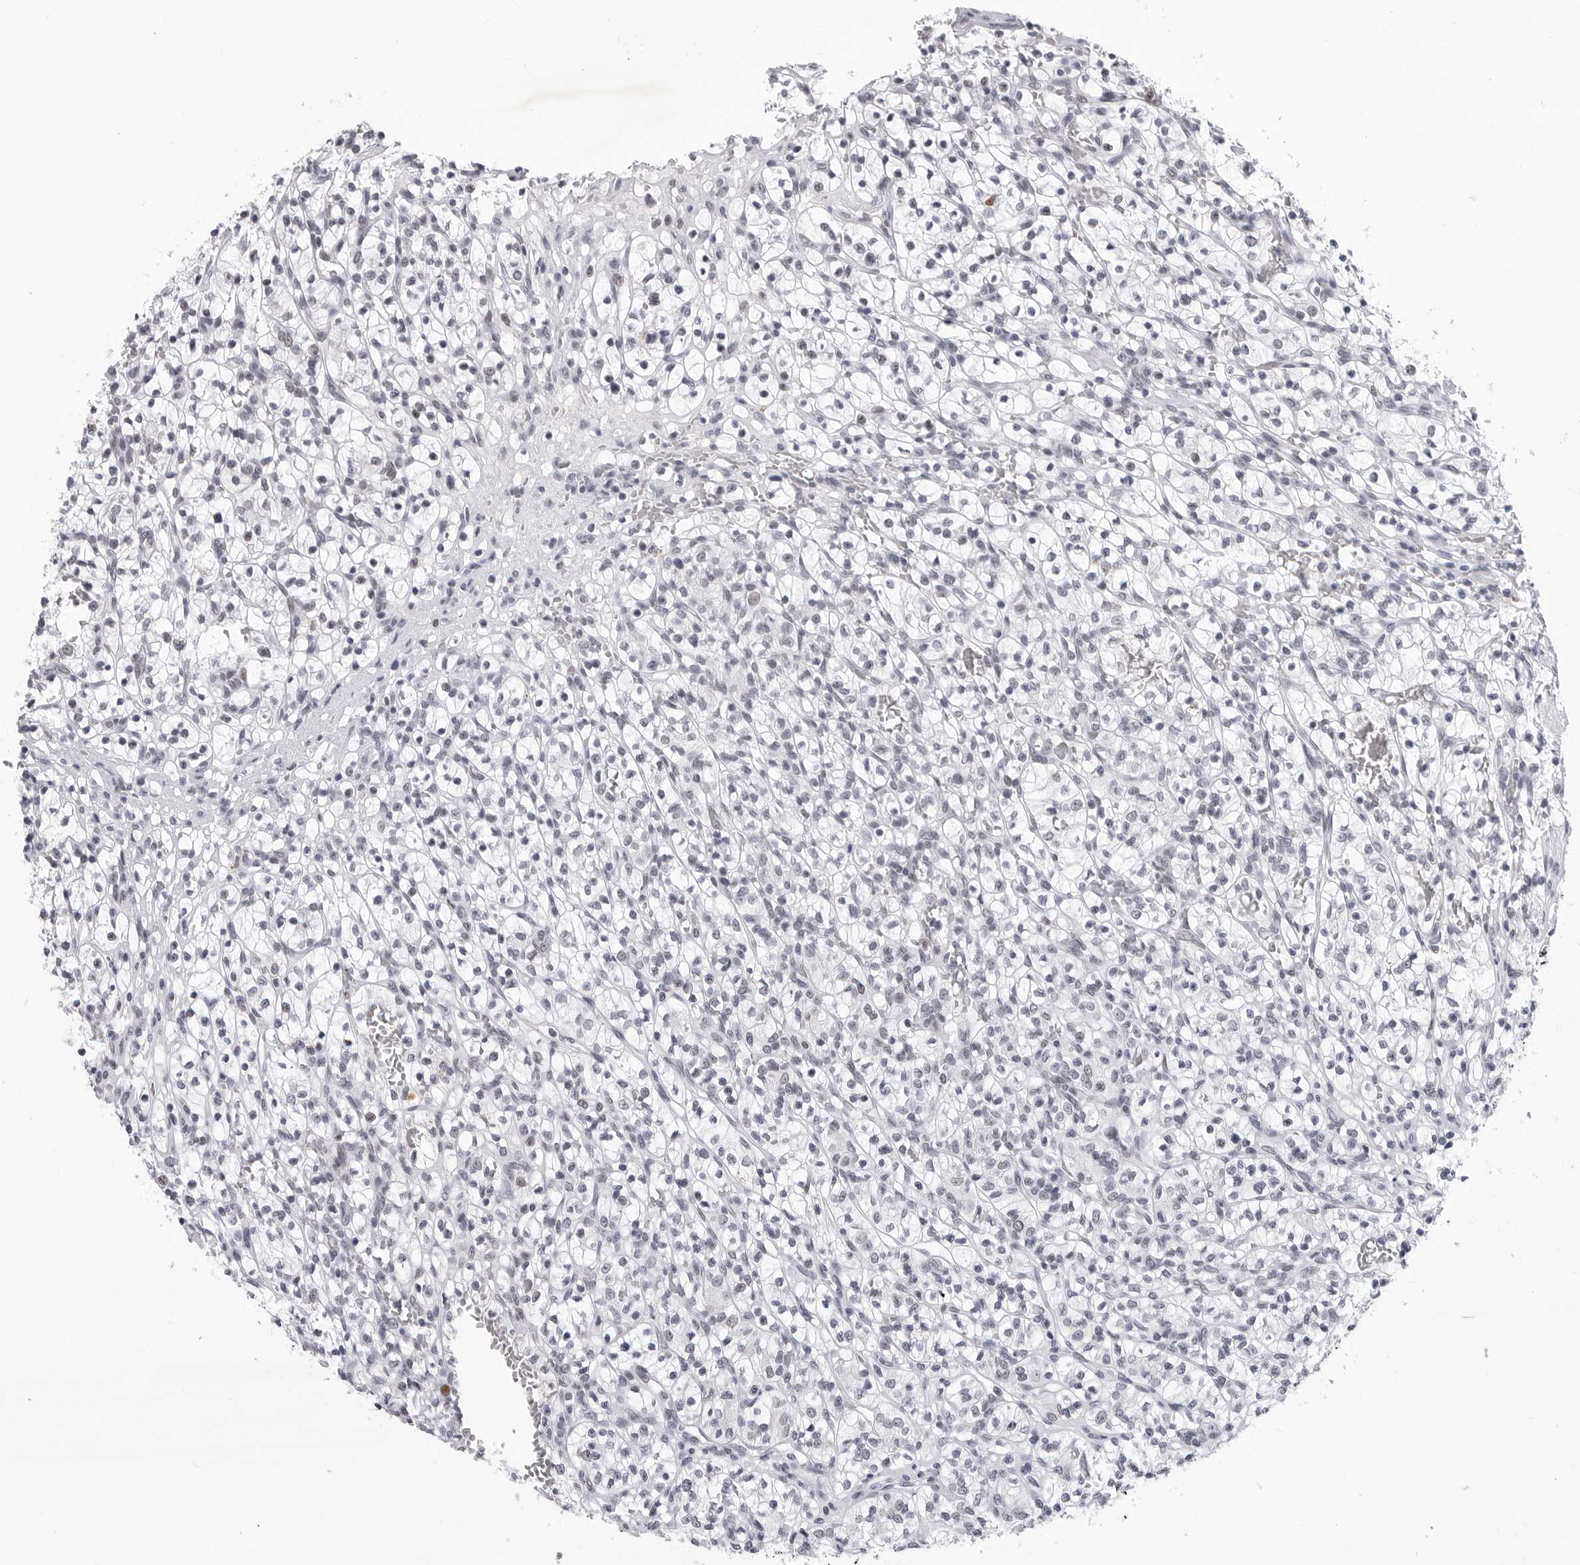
{"staining": {"intensity": "negative", "quantity": "none", "location": "none"}, "tissue": "renal cancer", "cell_type": "Tumor cells", "image_type": "cancer", "snomed": [{"axis": "morphology", "description": "Adenocarcinoma, NOS"}, {"axis": "topography", "description": "Kidney"}], "caption": "Tumor cells show no significant protein expression in renal cancer.", "gene": "SF3B4", "patient": {"sex": "female", "age": 57}}